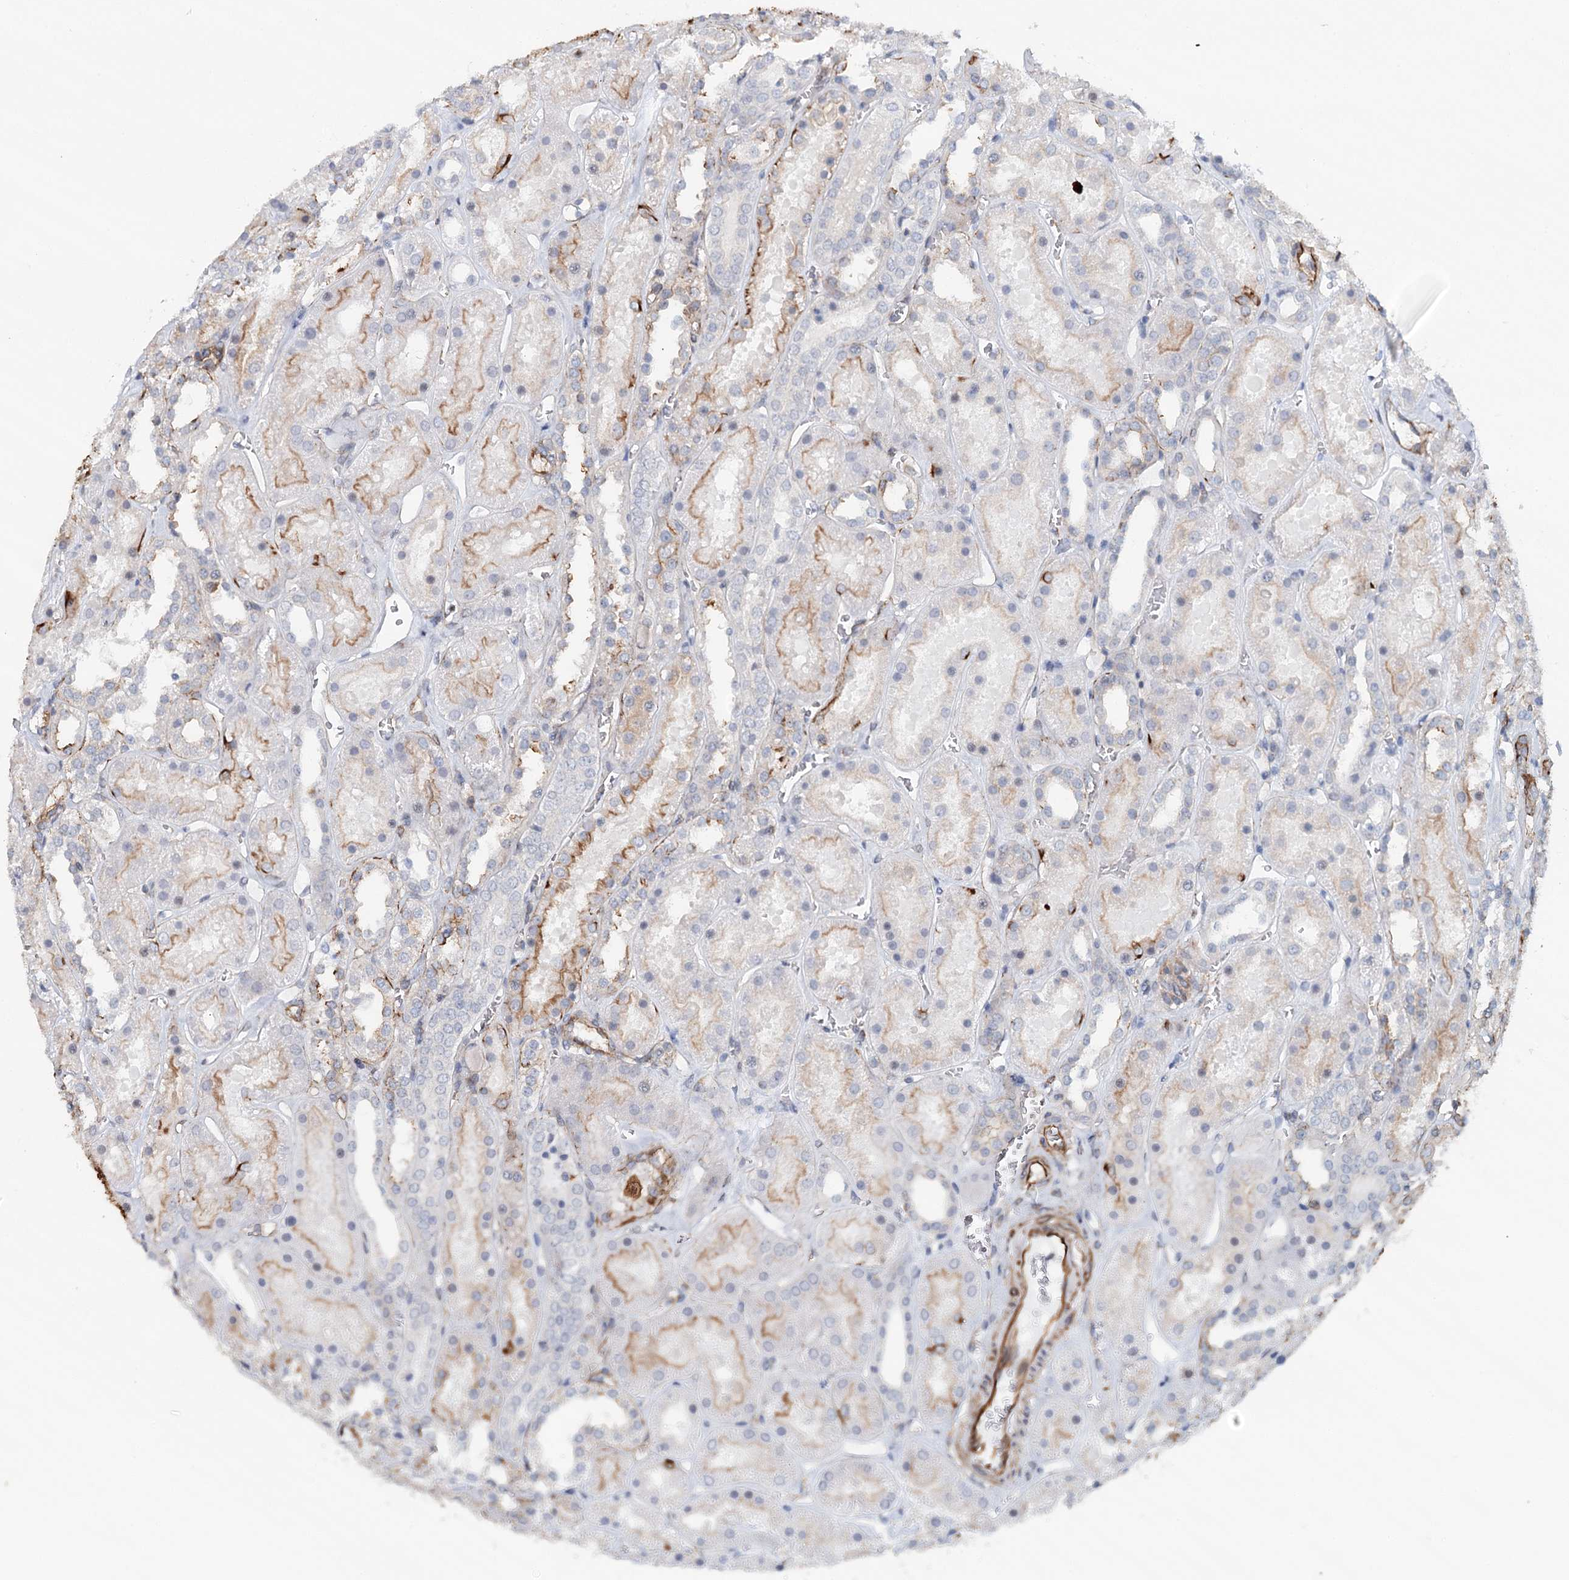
{"staining": {"intensity": "strong", "quantity": ">75%", "location": "cytoplasmic/membranous"}, "tissue": "kidney", "cell_type": "Cells in glomeruli", "image_type": "normal", "snomed": [{"axis": "morphology", "description": "Normal tissue, NOS"}, {"axis": "topography", "description": "Kidney"}], "caption": "Cells in glomeruli exhibit high levels of strong cytoplasmic/membranous positivity in about >75% of cells in normal human kidney. Immunohistochemistry (ihc) stains the protein of interest in brown and the nuclei are stained blue.", "gene": "SYNPO", "patient": {"sex": "female", "age": 41}}